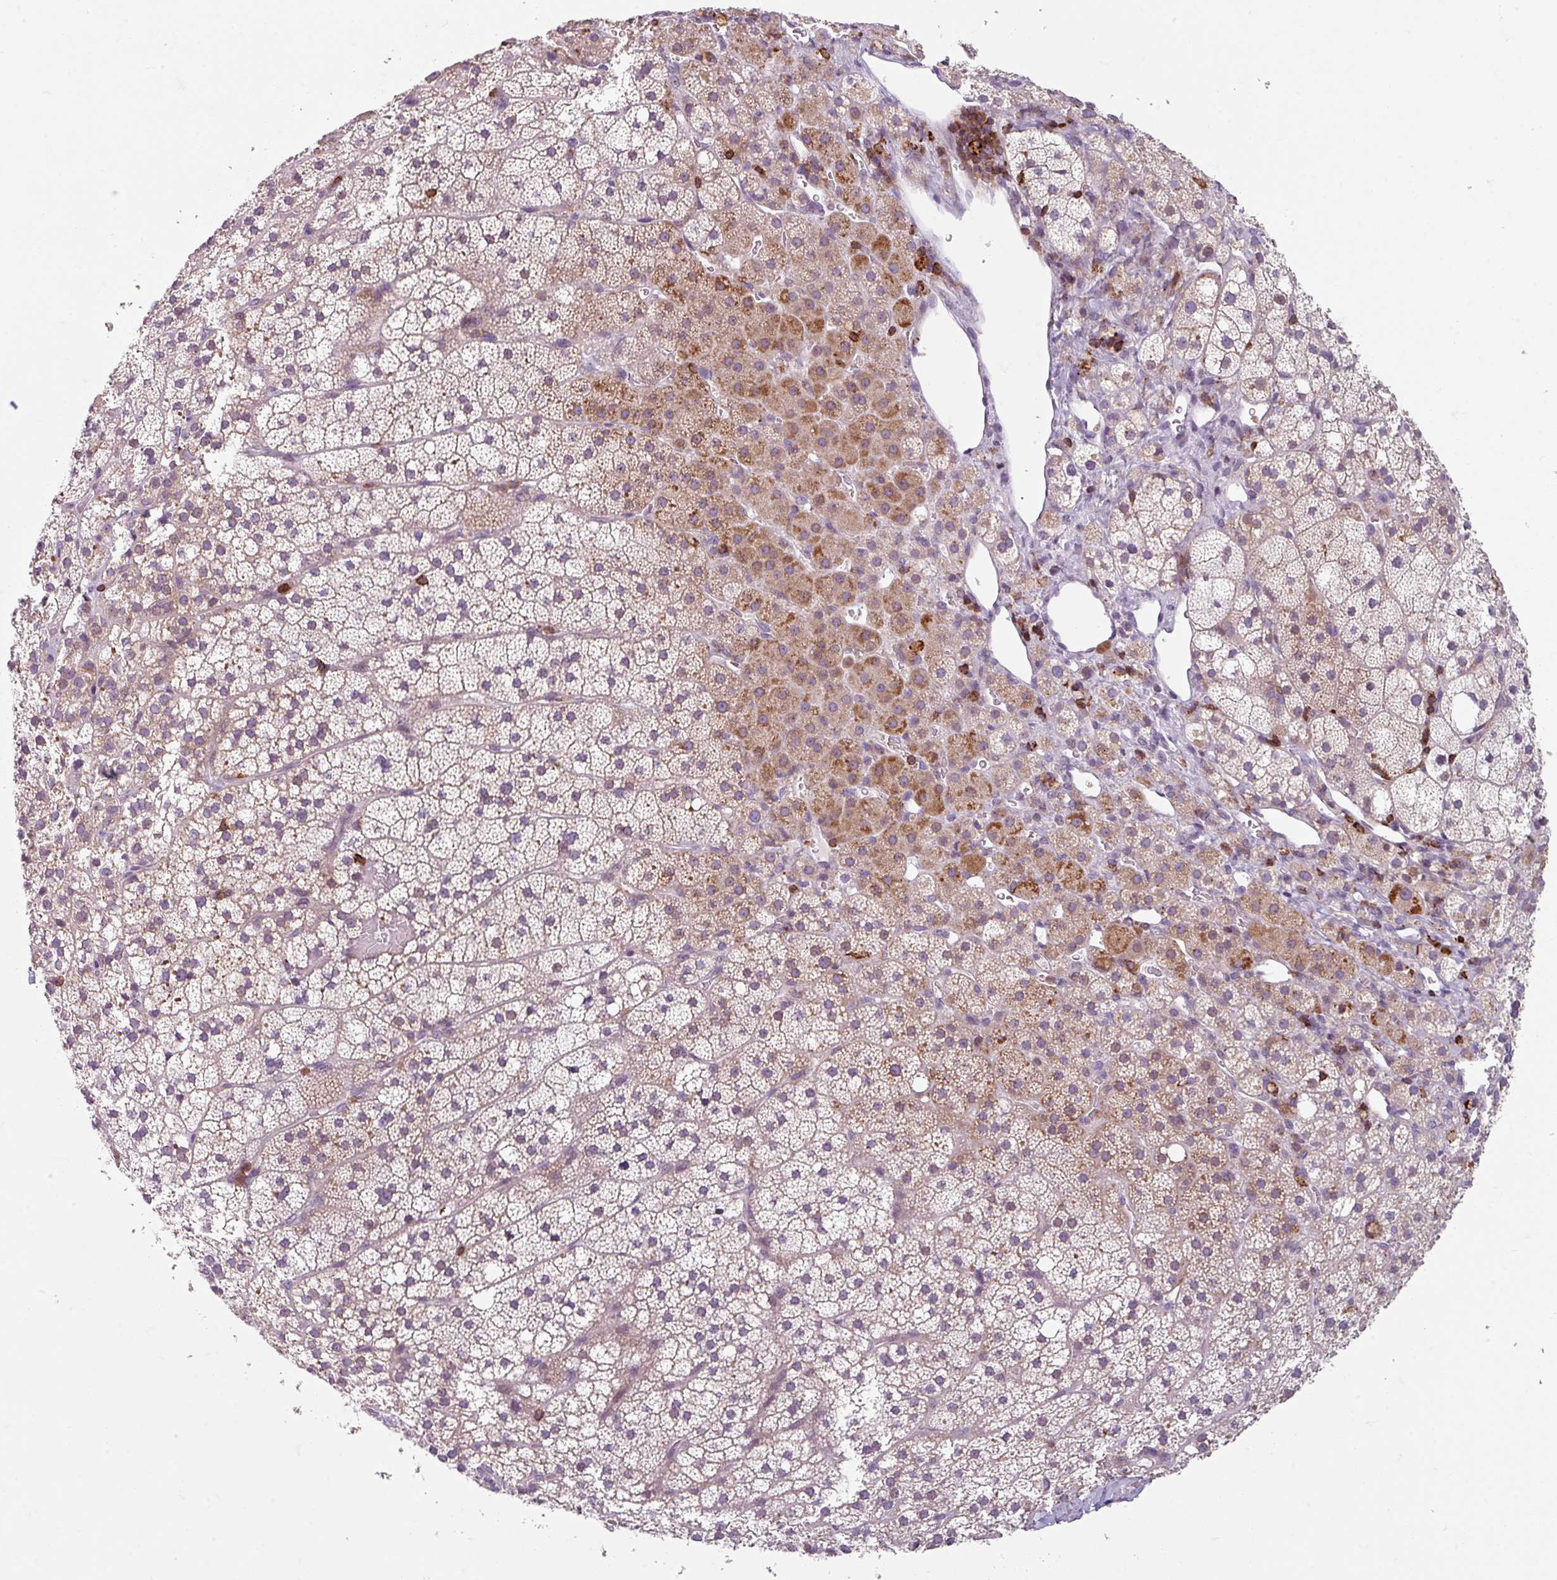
{"staining": {"intensity": "moderate", "quantity": "25%-75%", "location": "cytoplasmic/membranous"}, "tissue": "adrenal gland", "cell_type": "Glandular cells", "image_type": "normal", "snomed": [{"axis": "morphology", "description": "Normal tissue, NOS"}, {"axis": "topography", "description": "Adrenal gland"}], "caption": "A brown stain labels moderate cytoplasmic/membranous expression of a protein in glandular cells of normal human adrenal gland. The protein is stained brown, and the nuclei are stained in blue (DAB IHC with brightfield microscopy, high magnification).", "gene": "NEDD9", "patient": {"sex": "male", "age": 53}}